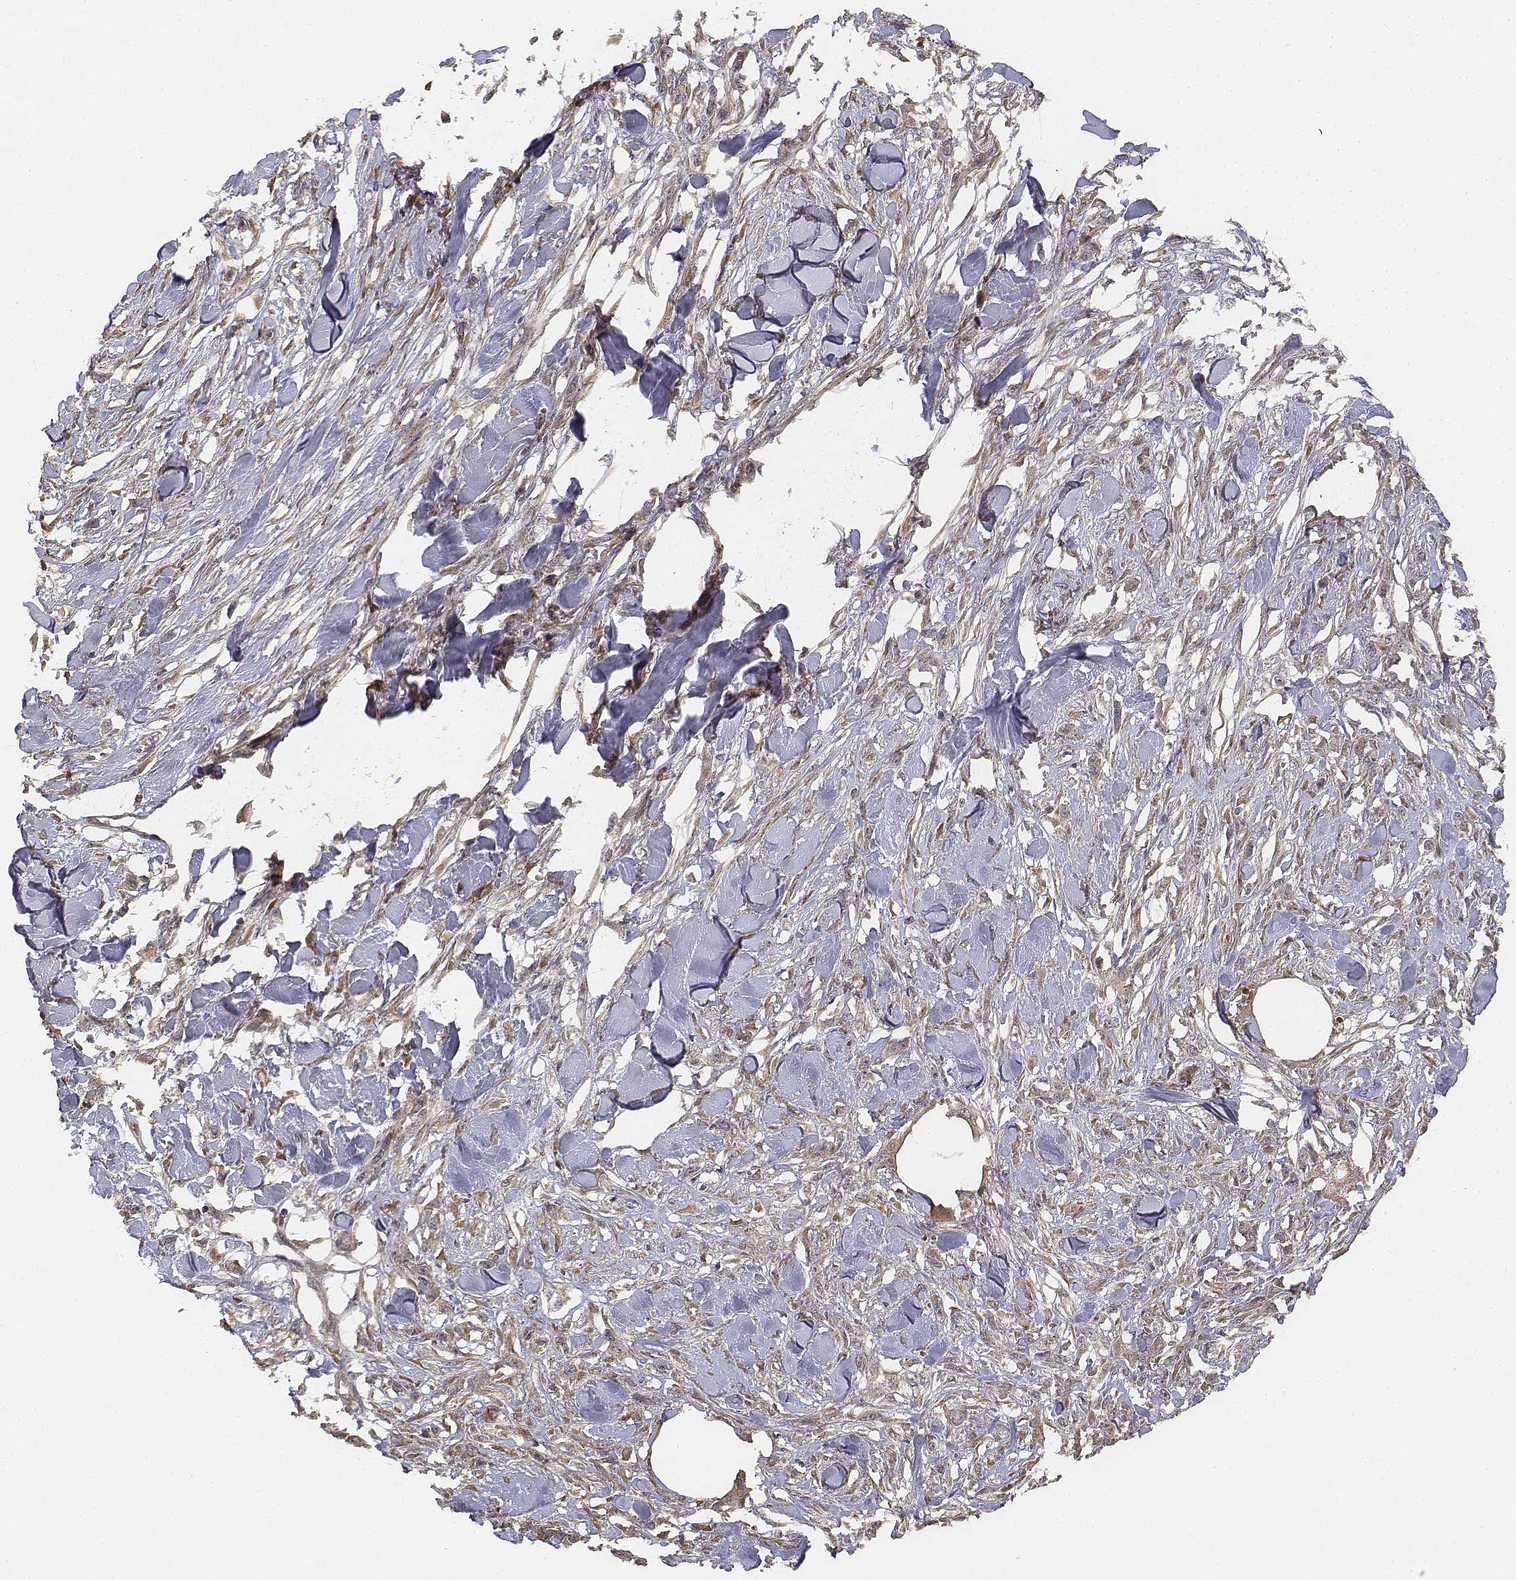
{"staining": {"intensity": "weak", "quantity": "25%-75%", "location": "cytoplasmic/membranous"}, "tissue": "skin cancer", "cell_type": "Tumor cells", "image_type": "cancer", "snomed": [{"axis": "morphology", "description": "Squamous cell carcinoma, NOS"}, {"axis": "topography", "description": "Skin"}], "caption": "A high-resolution micrograph shows IHC staining of squamous cell carcinoma (skin), which demonstrates weak cytoplasmic/membranous expression in approximately 25%-75% of tumor cells.", "gene": "FBXO21", "patient": {"sex": "female", "age": 59}}